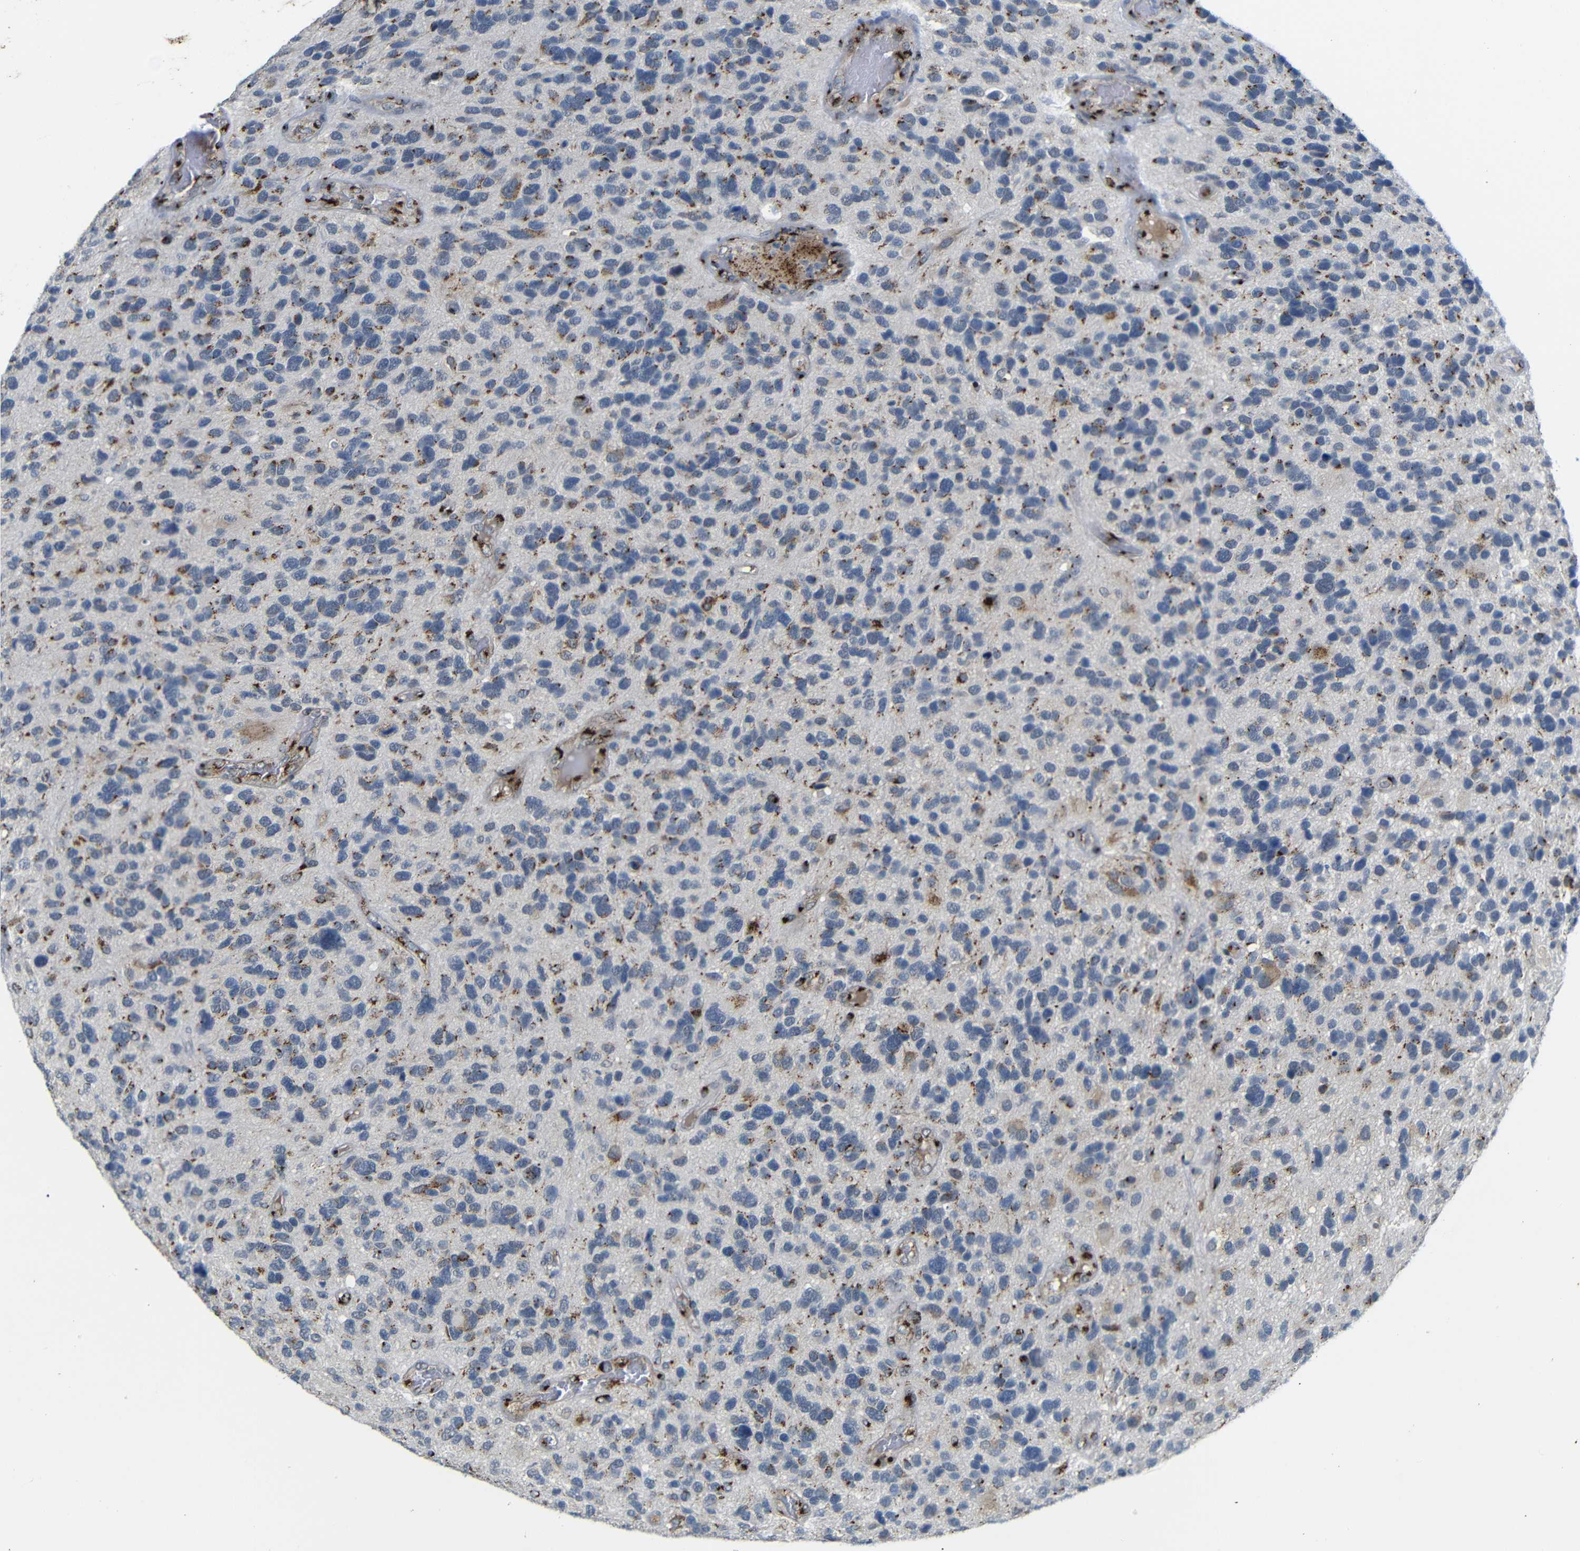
{"staining": {"intensity": "moderate", "quantity": "25%-75%", "location": "cytoplasmic/membranous"}, "tissue": "glioma", "cell_type": "Tumor cells", "image_type": "cancer", "snomed": [{"axis": "morphology", "description": "Glioma, malignant, High grade"}, {"axis": "topography", "description": "Brain"}], "caption": "Protein staining reveals moderate cytoplasmic/membranous staining in about 25%-75% of tumor cells in glioma.", "gene": "TGOLN2", "patient": {"sex": "female", "age": 58}}